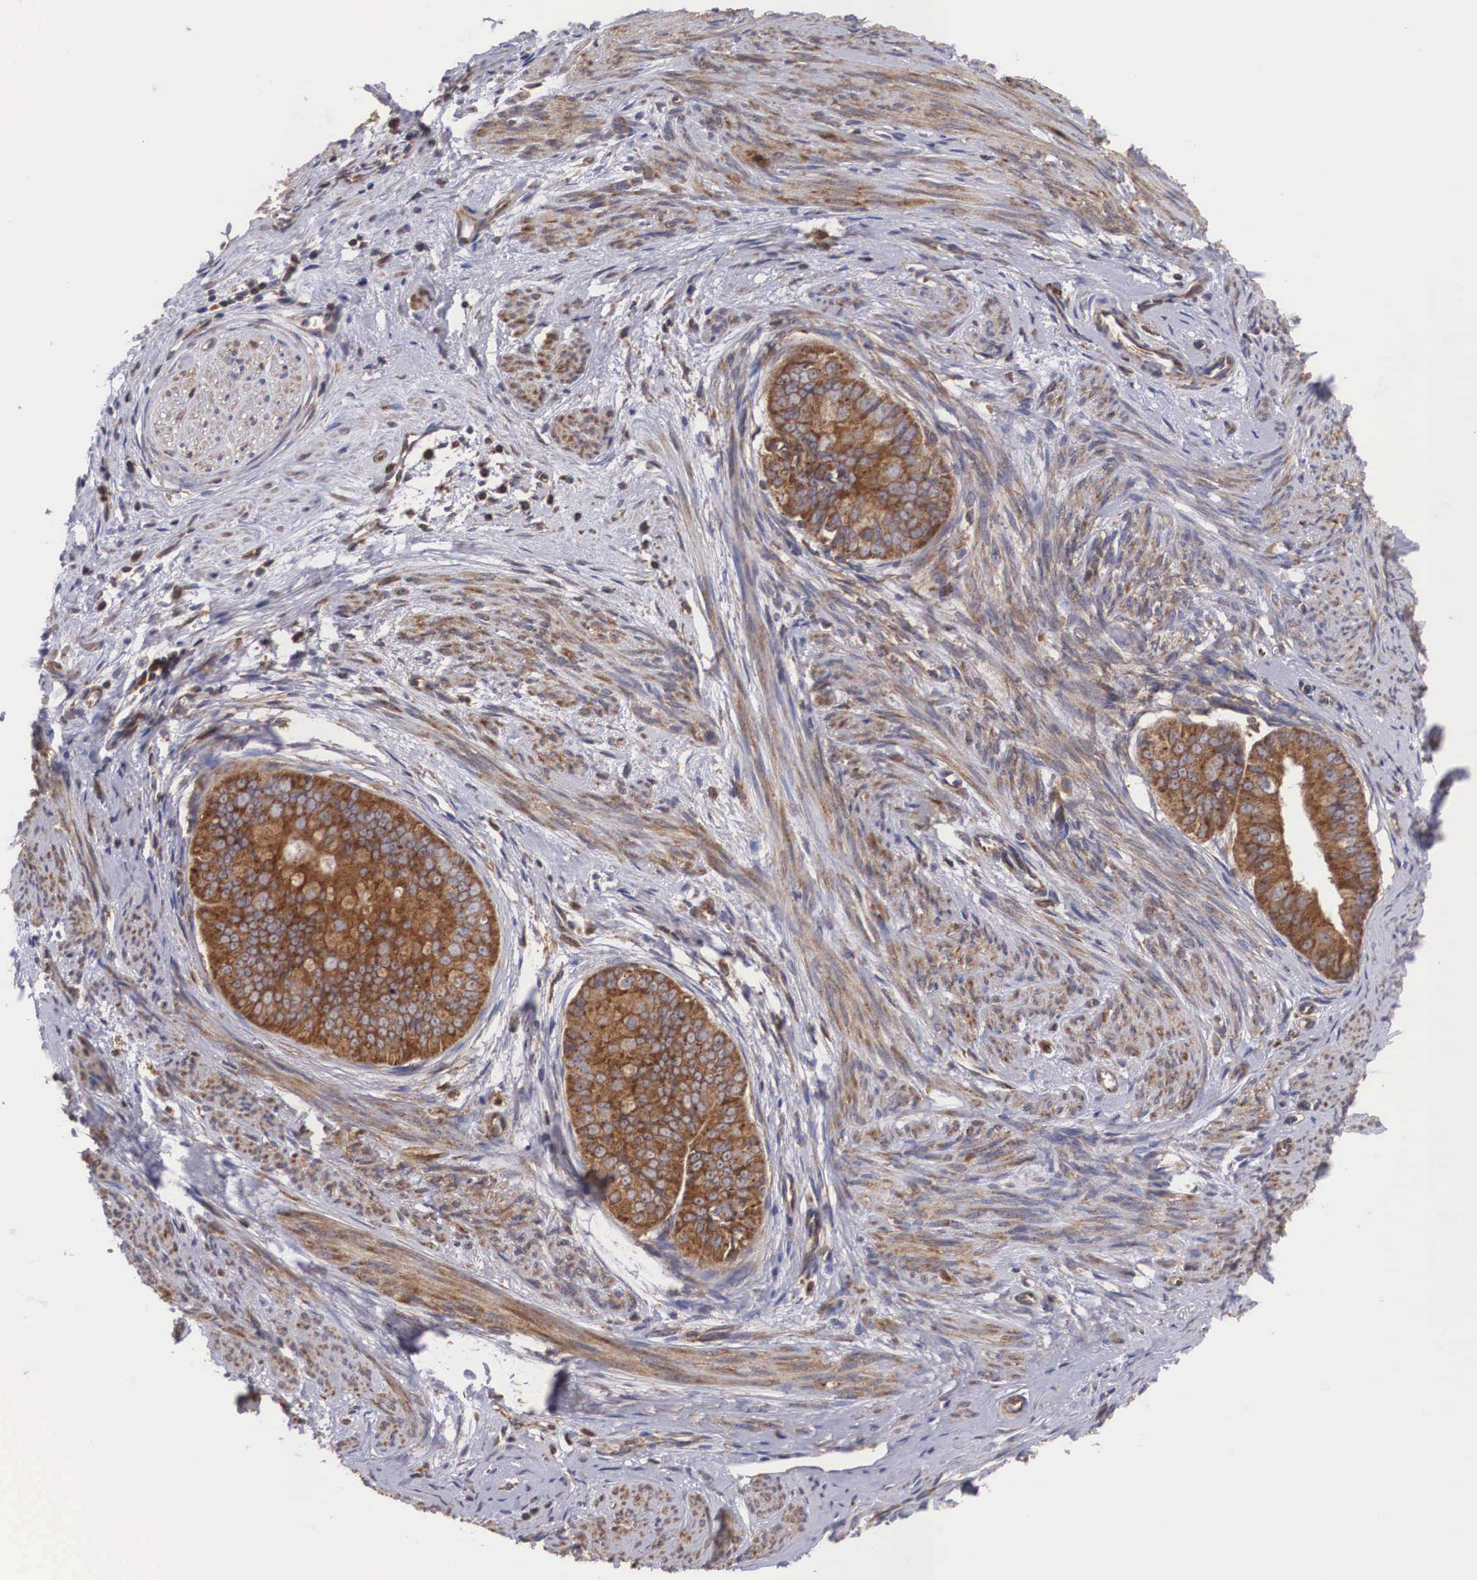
{"staining": {"intensity": "moderate", "quantity": "25%-75%", "location": "cytoplasmic/membranous"}, "tissue": "endometrial cancer", "cell_type": "Tumor cells", "image_type": "cancer", "snomed": [{"axis": "morphology", "description": "Adenocarcinoma, NOS"}, {"axis": "topography", "description": "Endometrium"}], "caption": "Immunohistochemical staining of endometrial cancer reveals medium levels of moderate cytoplasmic/membranous protein positivity in about 25%-75% of tumor cells.", "gene": "DHRS1", "patient": {"sex": "female", "age": 76}}